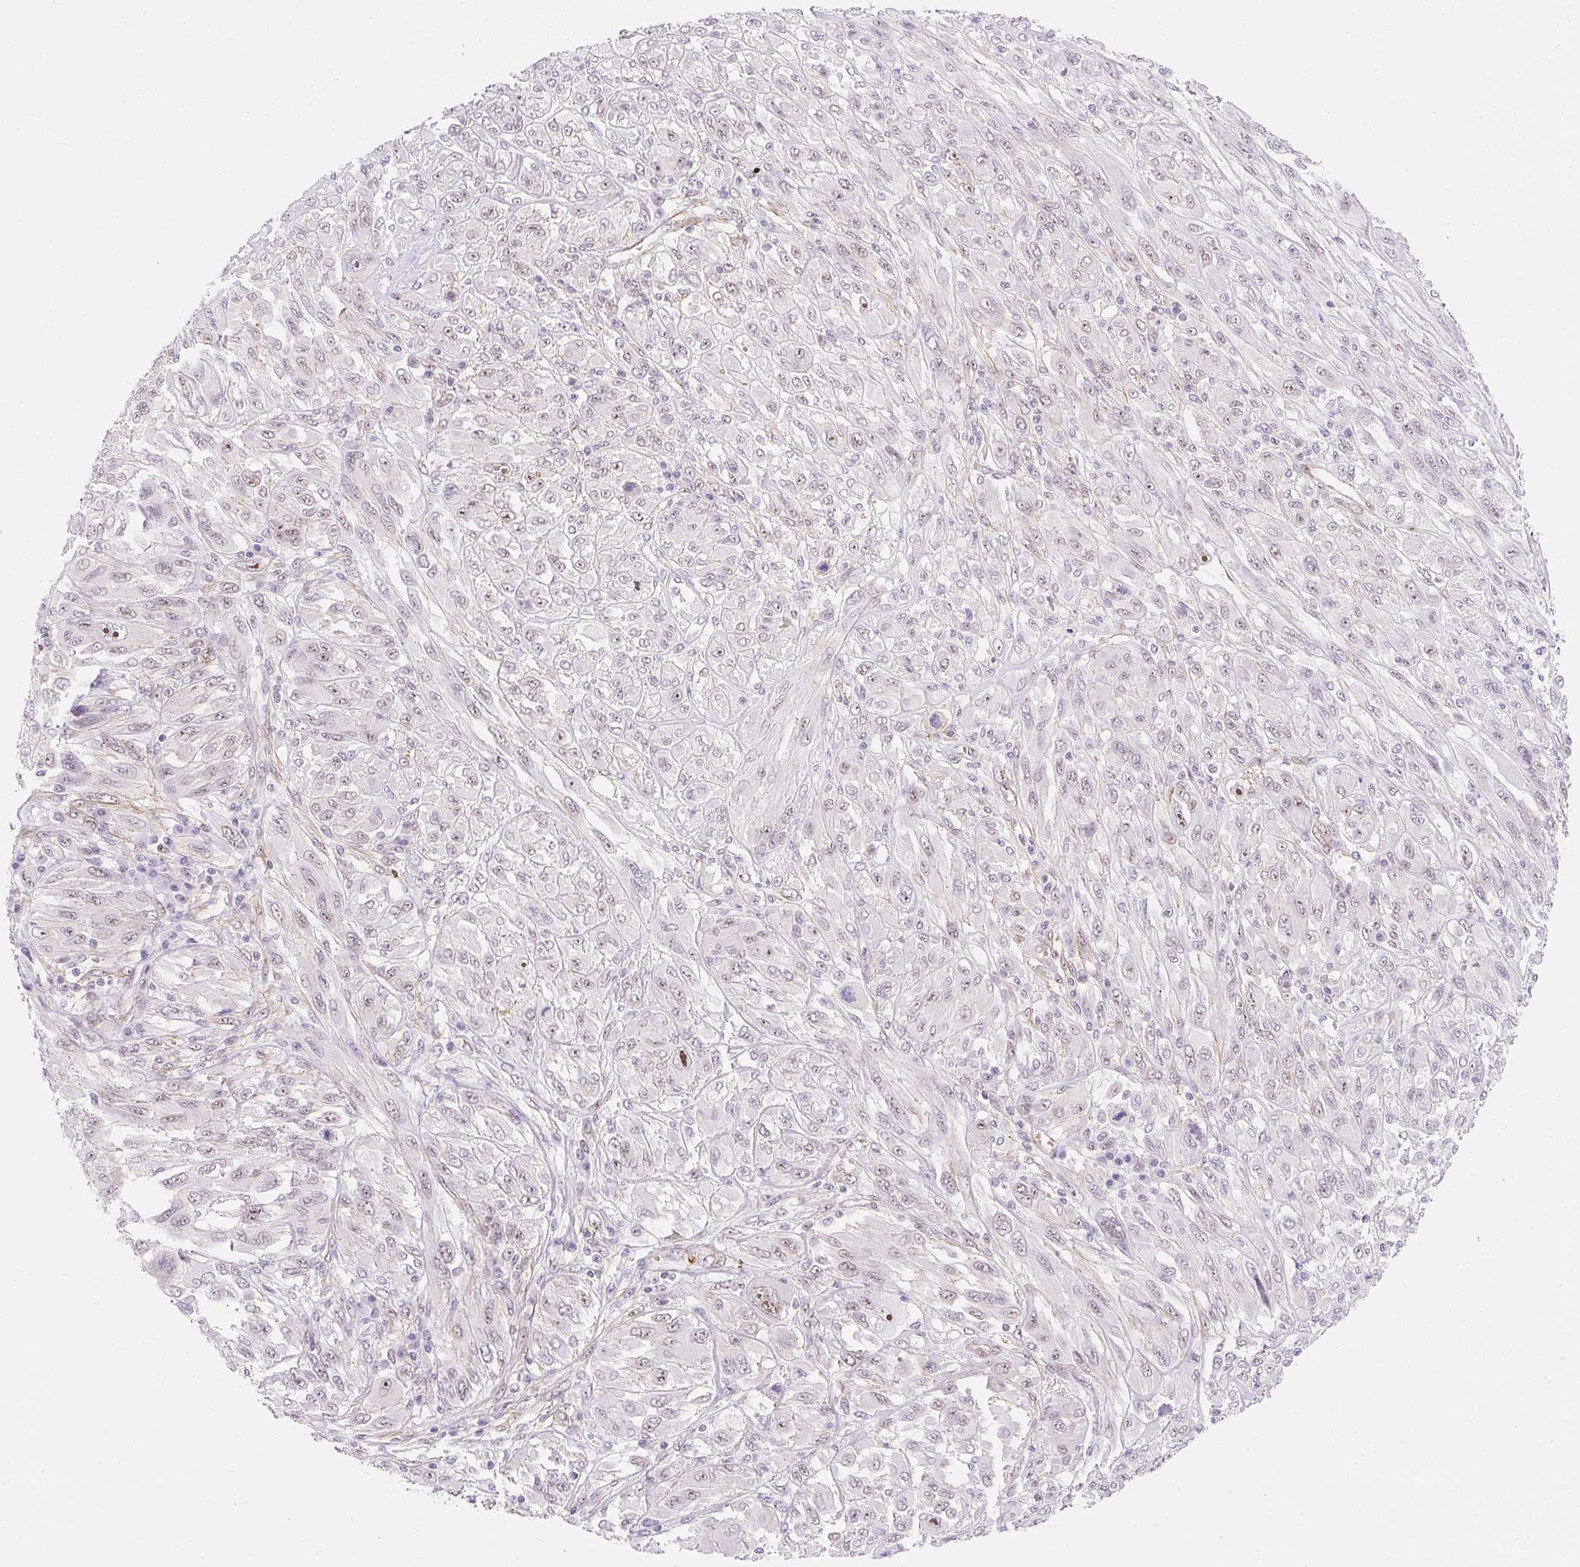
{"staining": {"intensity": "weak", "quantity": "25%-75%", "location": "nuclear"}, "tissue": "melanoma", "cell_type": "Tumor cells", "image_type": "cancer", "snomed": [{"axis": "morphology", "description": "Malignant melanoma, NOS"}, {"axis": "topography", "description": "Skin"}], "caption": "Tumor cells display low levels of weak nuclear expression in approximately 25%-75% of cells in malignant melanoma.", "gene": "OBP2A", "patient": {"sex": "female", "age": 91}}